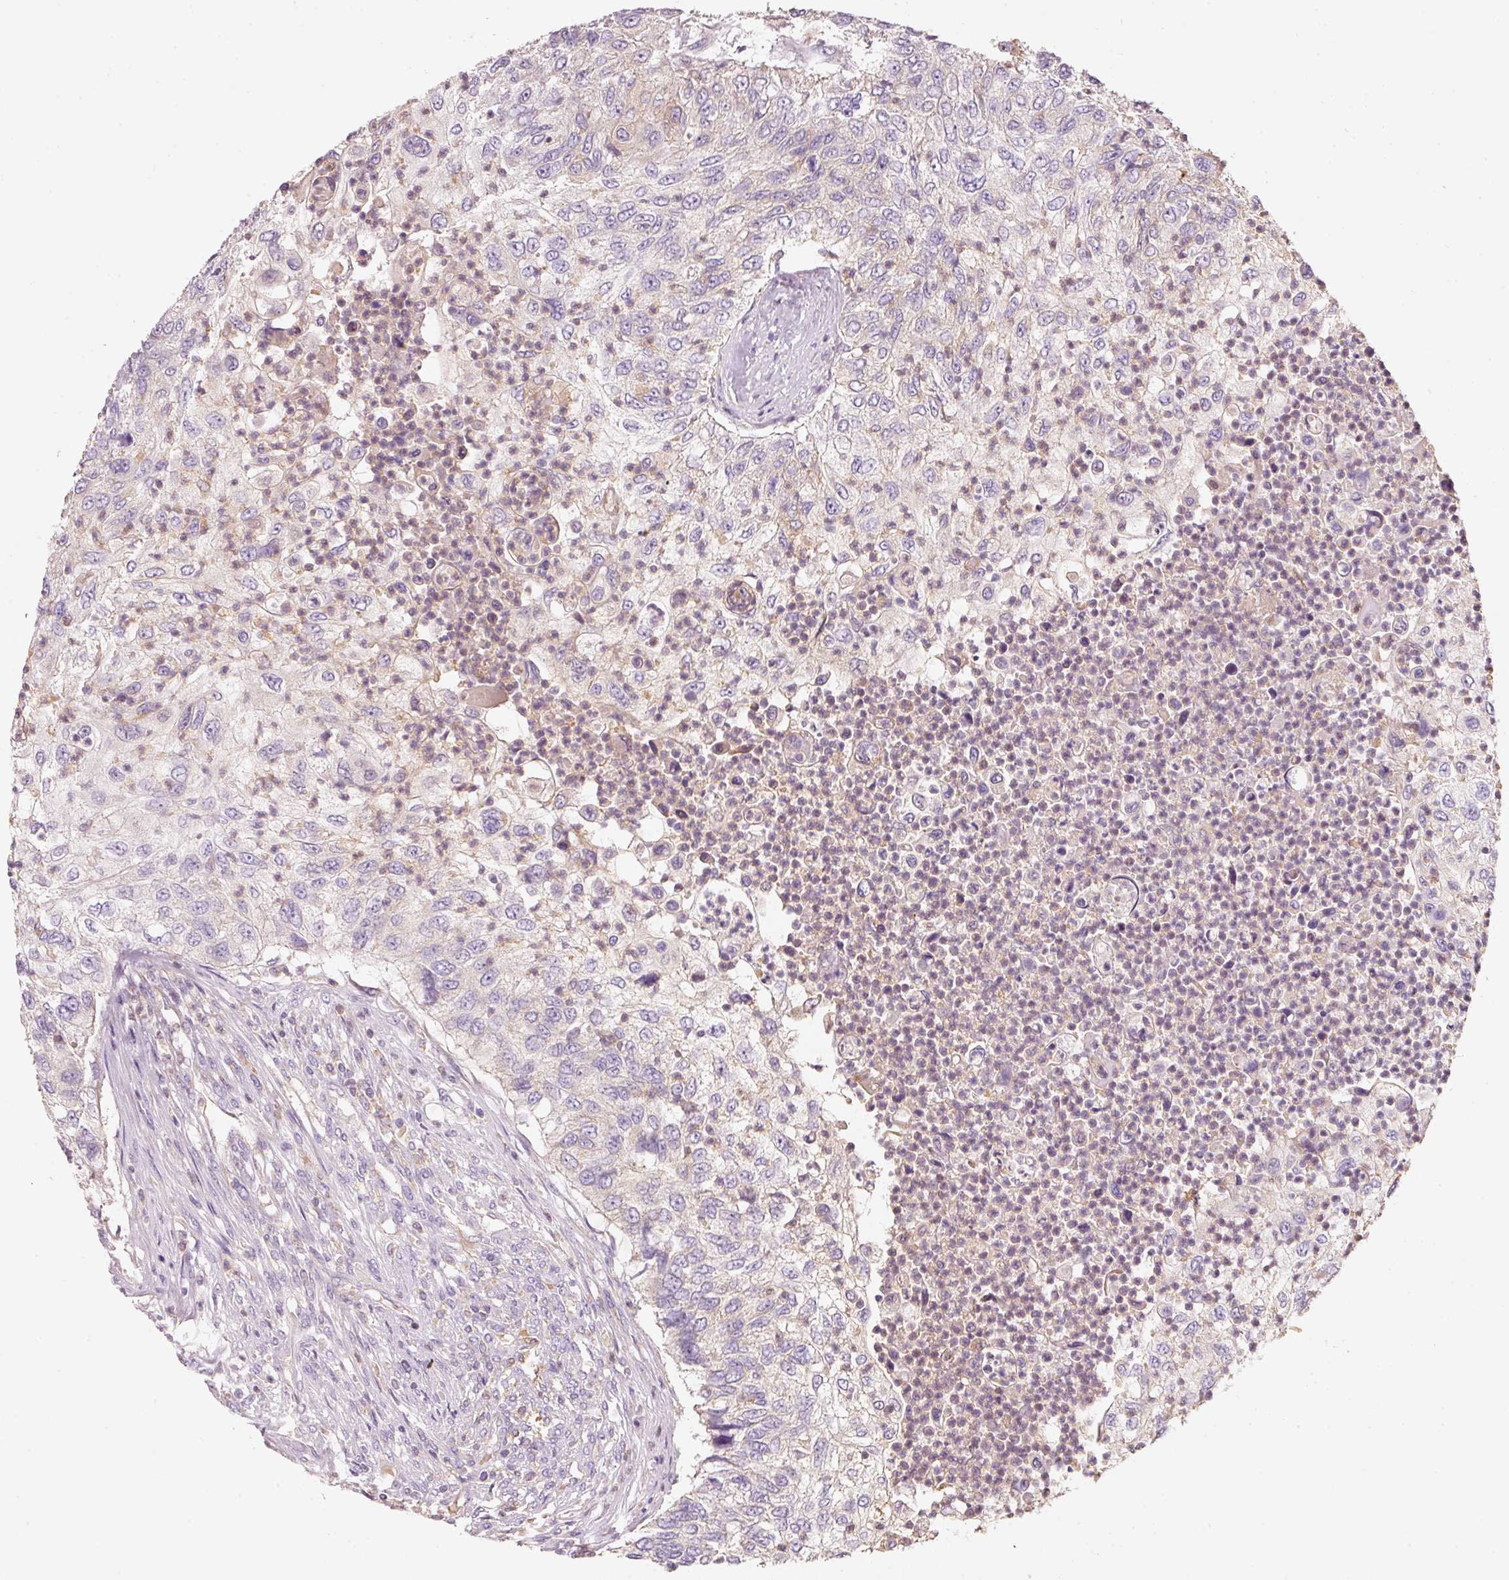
{"staining": {"intensity": "negative", "quantity": "none", "location": "none"}, "tissue": "urothelial cancer", "cell_type": "Tumor cells", "image_type": "cancer", "snomed": [{"axis": "morphology", "description": "Urothelial carcinoma, High grade"}, {"axis": "topography", "description": "Urinary bladder"}], "caption": "The immunohistochemistry (IHC) image has no significant expression in tumor cells of urothelial carcinoma (high-grade) tissue. (DAB (3,3'-diaminobenzidine) immunohistochemistry (IHC), high magnification).", "gene": "IQGAP2", "patient": {"sex": "female", "age": 60}}